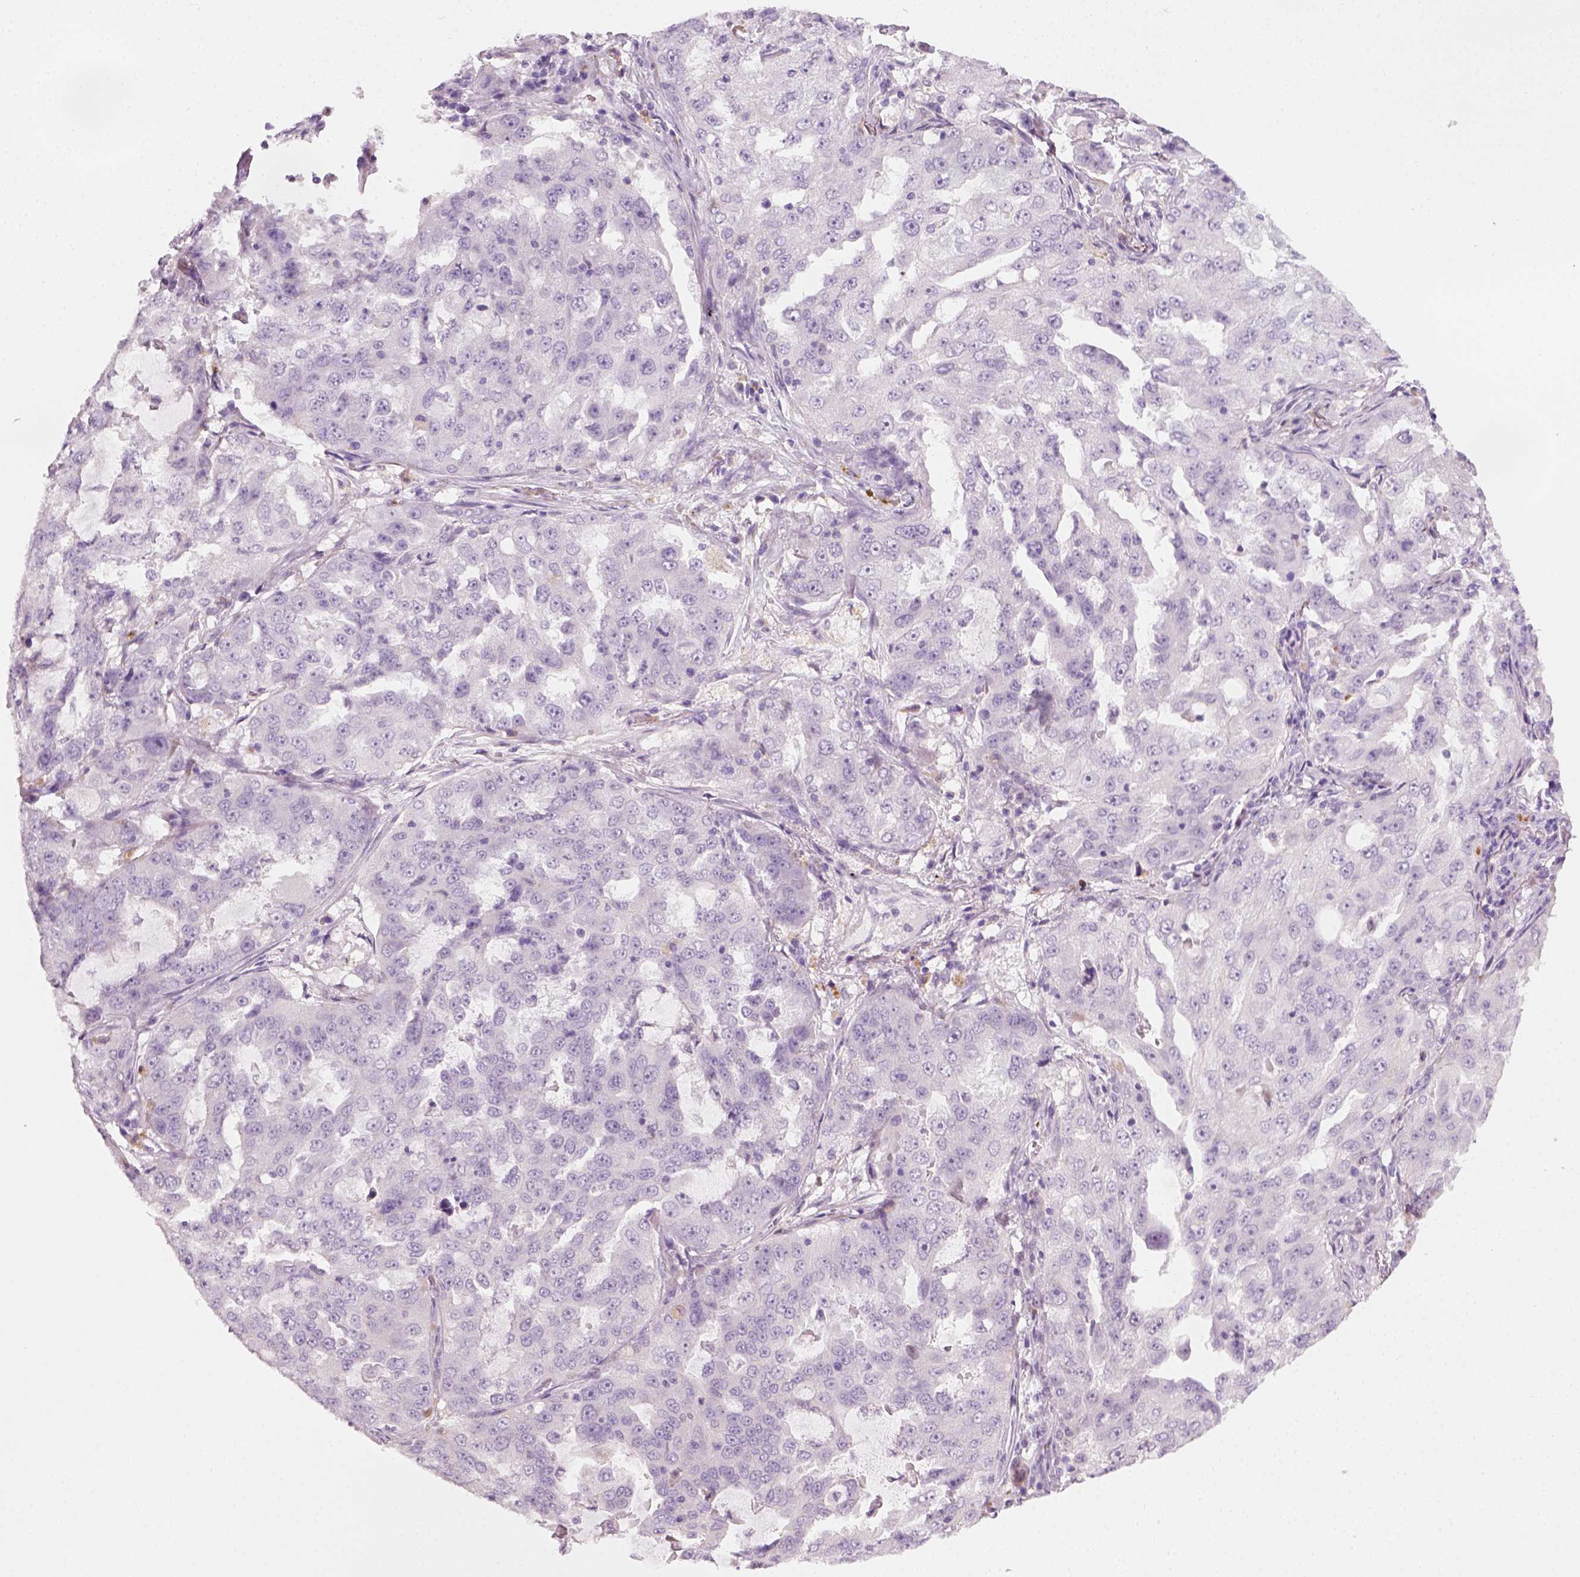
{"staining": {"intensity": "negative", "quantity": "none", "location": "none"}, "tissue": "lung cancer", "cell_type": "Tumor cells", "image_type": "cancer", "snomed": [{"axis": "morphology", "description": "Adenocarcinoma, NOS"}, {"axis": "topography", "description": "Lung"}], "caption": "Immunohistochemistry micrograph of neoplastic tissue: human lung cancer (adenocarcinoma) stained with DAB (3,3'-diaminobenzidine) demonstrates no significant protein expression in tumor cells.", "gene": "FAM163B", "patient": {"sex": "female", "age": 61}}